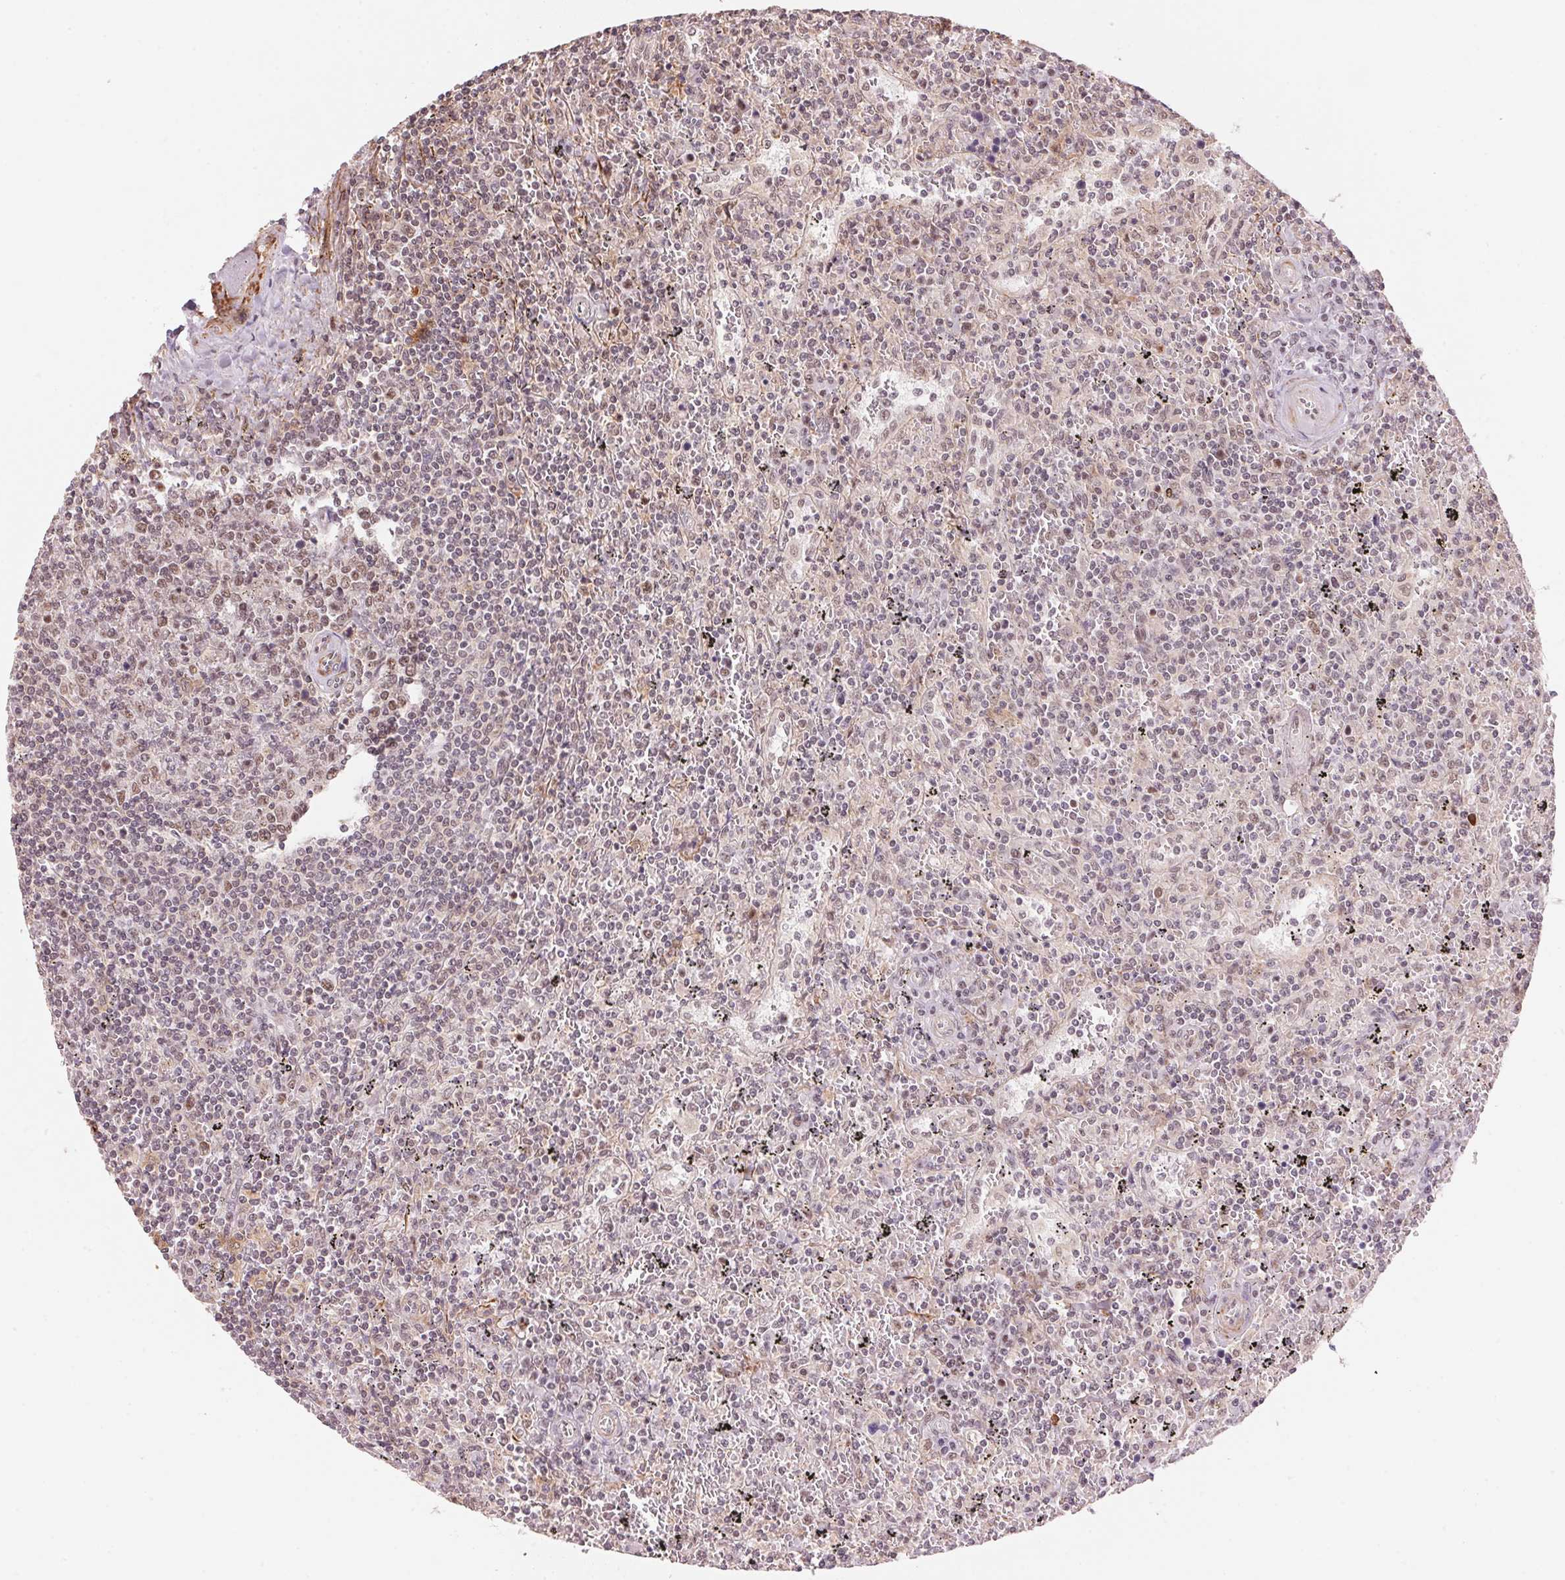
{"staining": {"intensity": "weak", "quantity": "25%-75%", "location": "nuclear"}, "tissue": "lymphoma", "cell_type": "Tumor cells", "image_type": "cancer", "snomed": [{"axis": "morphology", "description": "Malignant lymphoma, non-Hodgkin's type, Low grade"}, {"axis": "topography", "description": "Spleen"}], "caption": "Tumor cells demonstrate weak nuclear expression in approximately 25%-75% of cells in malignant lymphoma, non-Hodgkin's type (low-grade).", "gene": "HNRNPDL", "patient": {"sex": "male", "age": 62}}